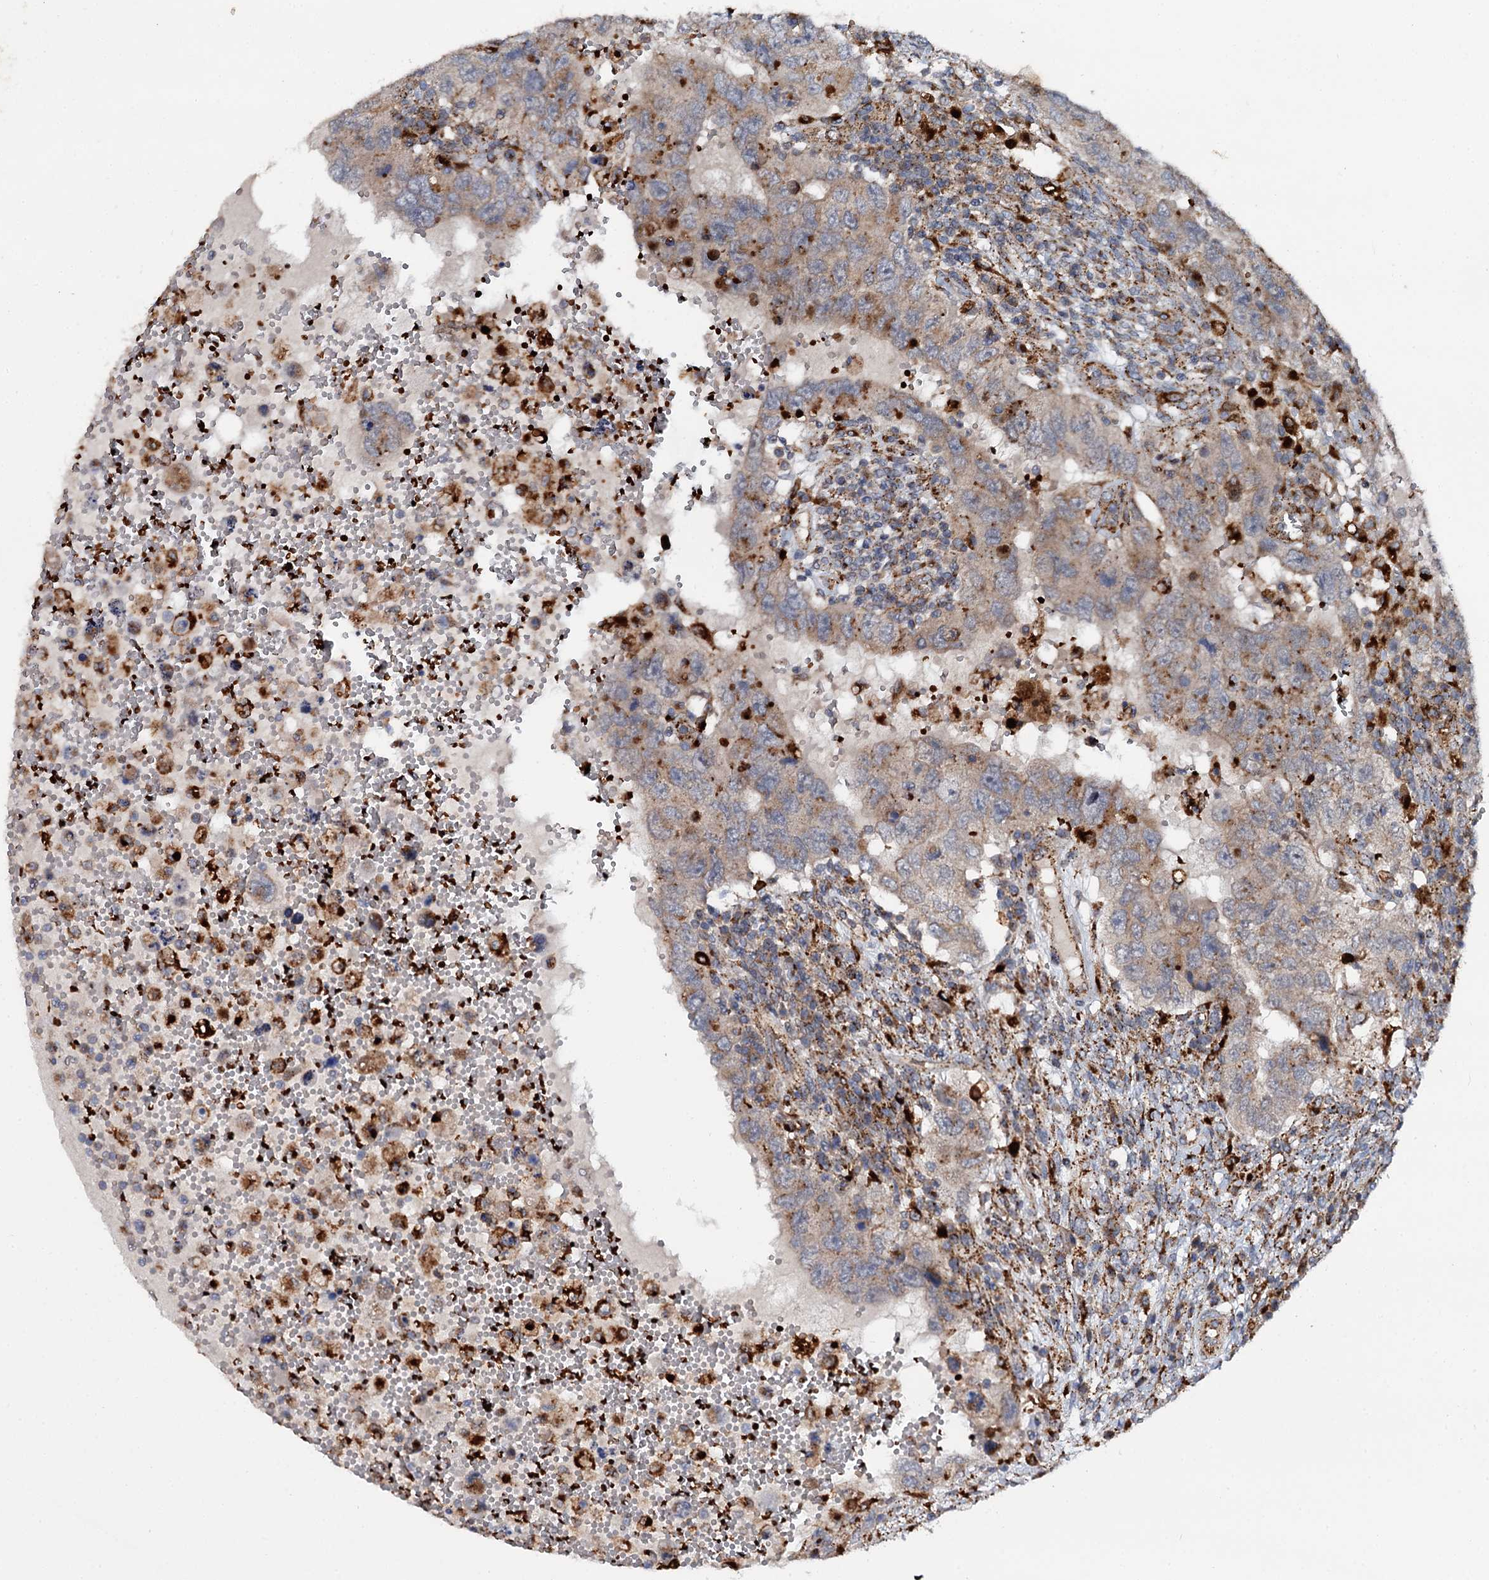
{"staining": {"intensity": "weak", "quantity": "25%-75%", "location": "cytoplasmic/membranous"}, "tissue": "testis cancer", "cell_type": "Tumor cells", "image_type": "cancer", "snomed": [{"axis": "morphology", "description": "Carcinoma, Embryonal, NOS"}, {"axis": "topography", "description": "Testis"}], "caption": "Weak cytoplasmic/membranous protein positivity is appreciated in about 25%-75% of tumor cells in testis cancer.", "gene": "GBA1", "patient": {"sex": "male", "age": 26}}